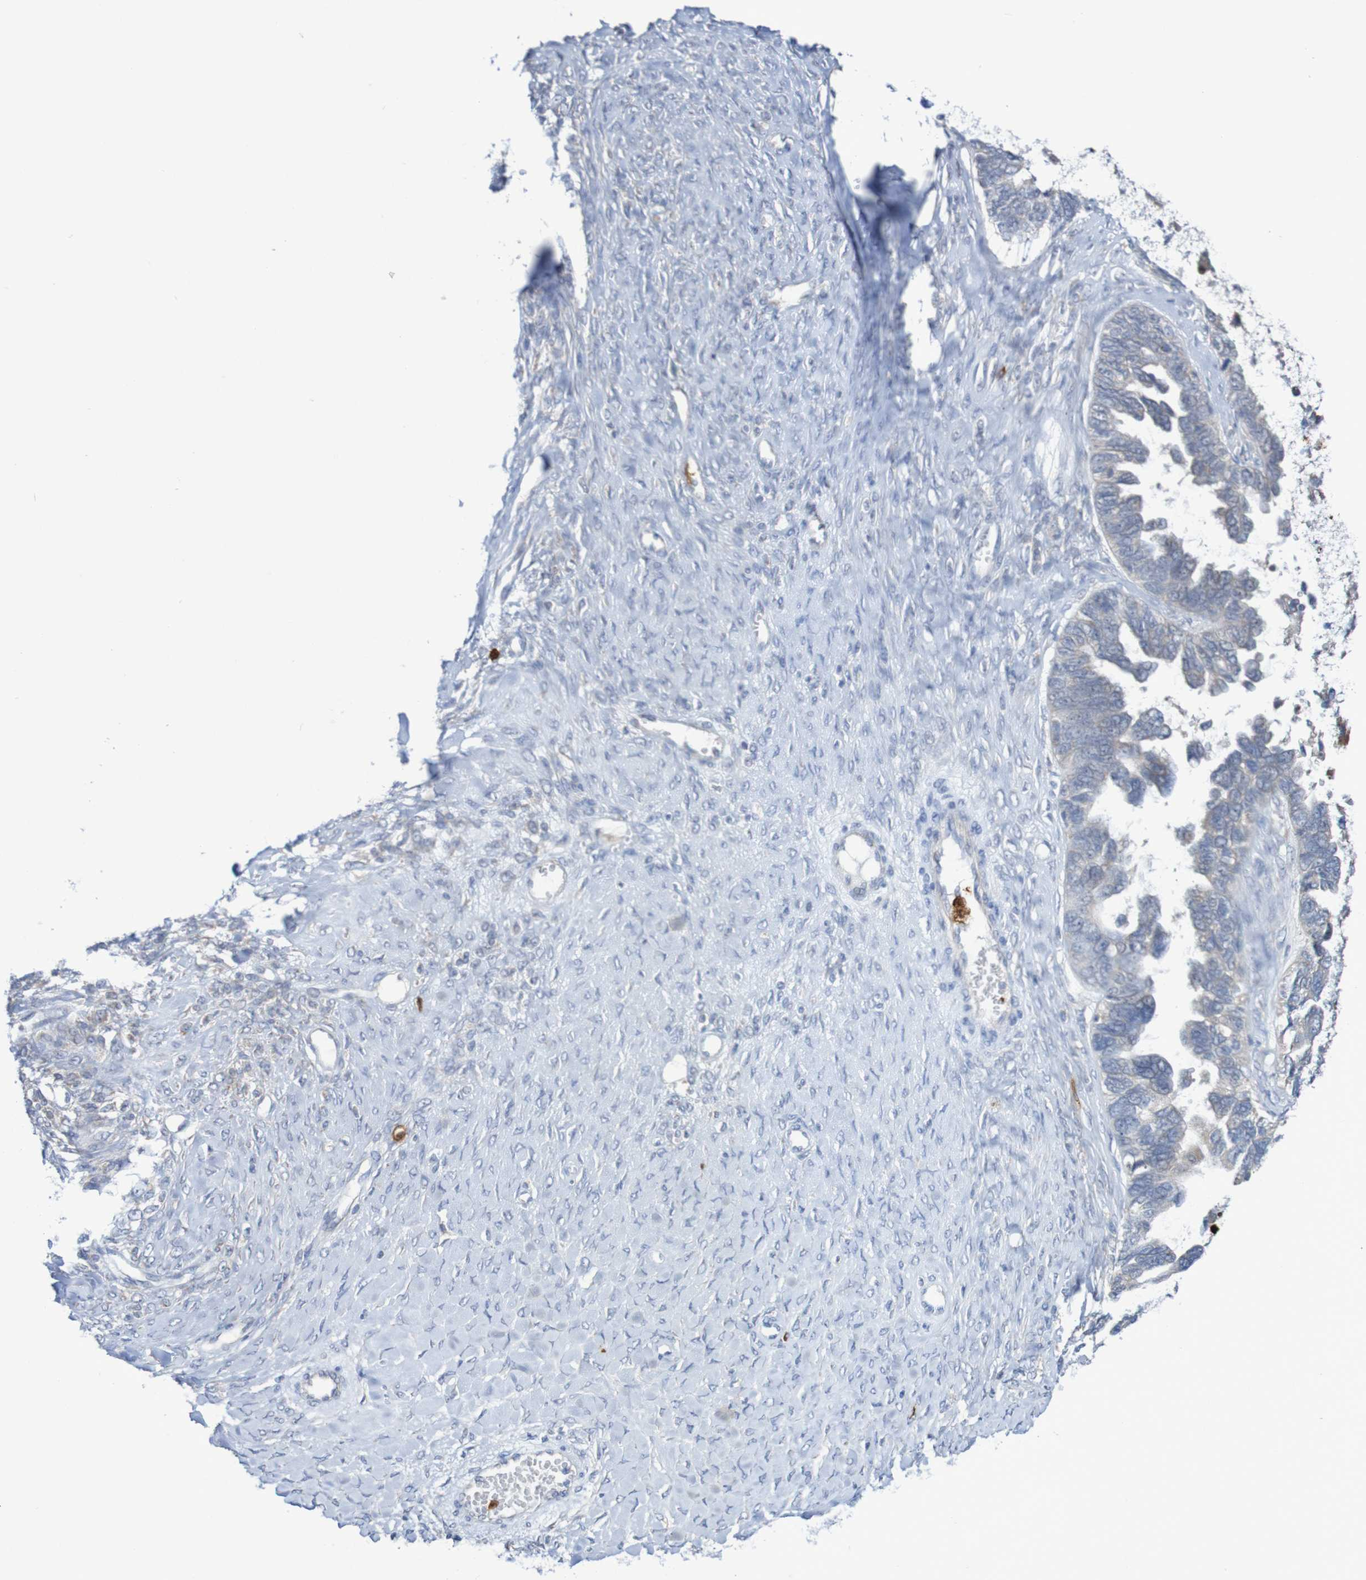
{"staining": {"intensity": "negative", "quantity": "none", "location": "none"}, "tissue": "ovarian cancer", "cell_type": "Tumor cells", "image_type": "cancer", "snomed": [{"axis": "morphology", "description": "Cystadenocarcinoma, serous, NOS"}, {"axis": "topography", "description": "Ovary"}], "caption": "Photomicrograph shows no significant protein expression in tumor cells of ovarian serous cystadenocarcinoma.", "gene": "PARP4", "patient": {"sex": "female", "age": 79}}